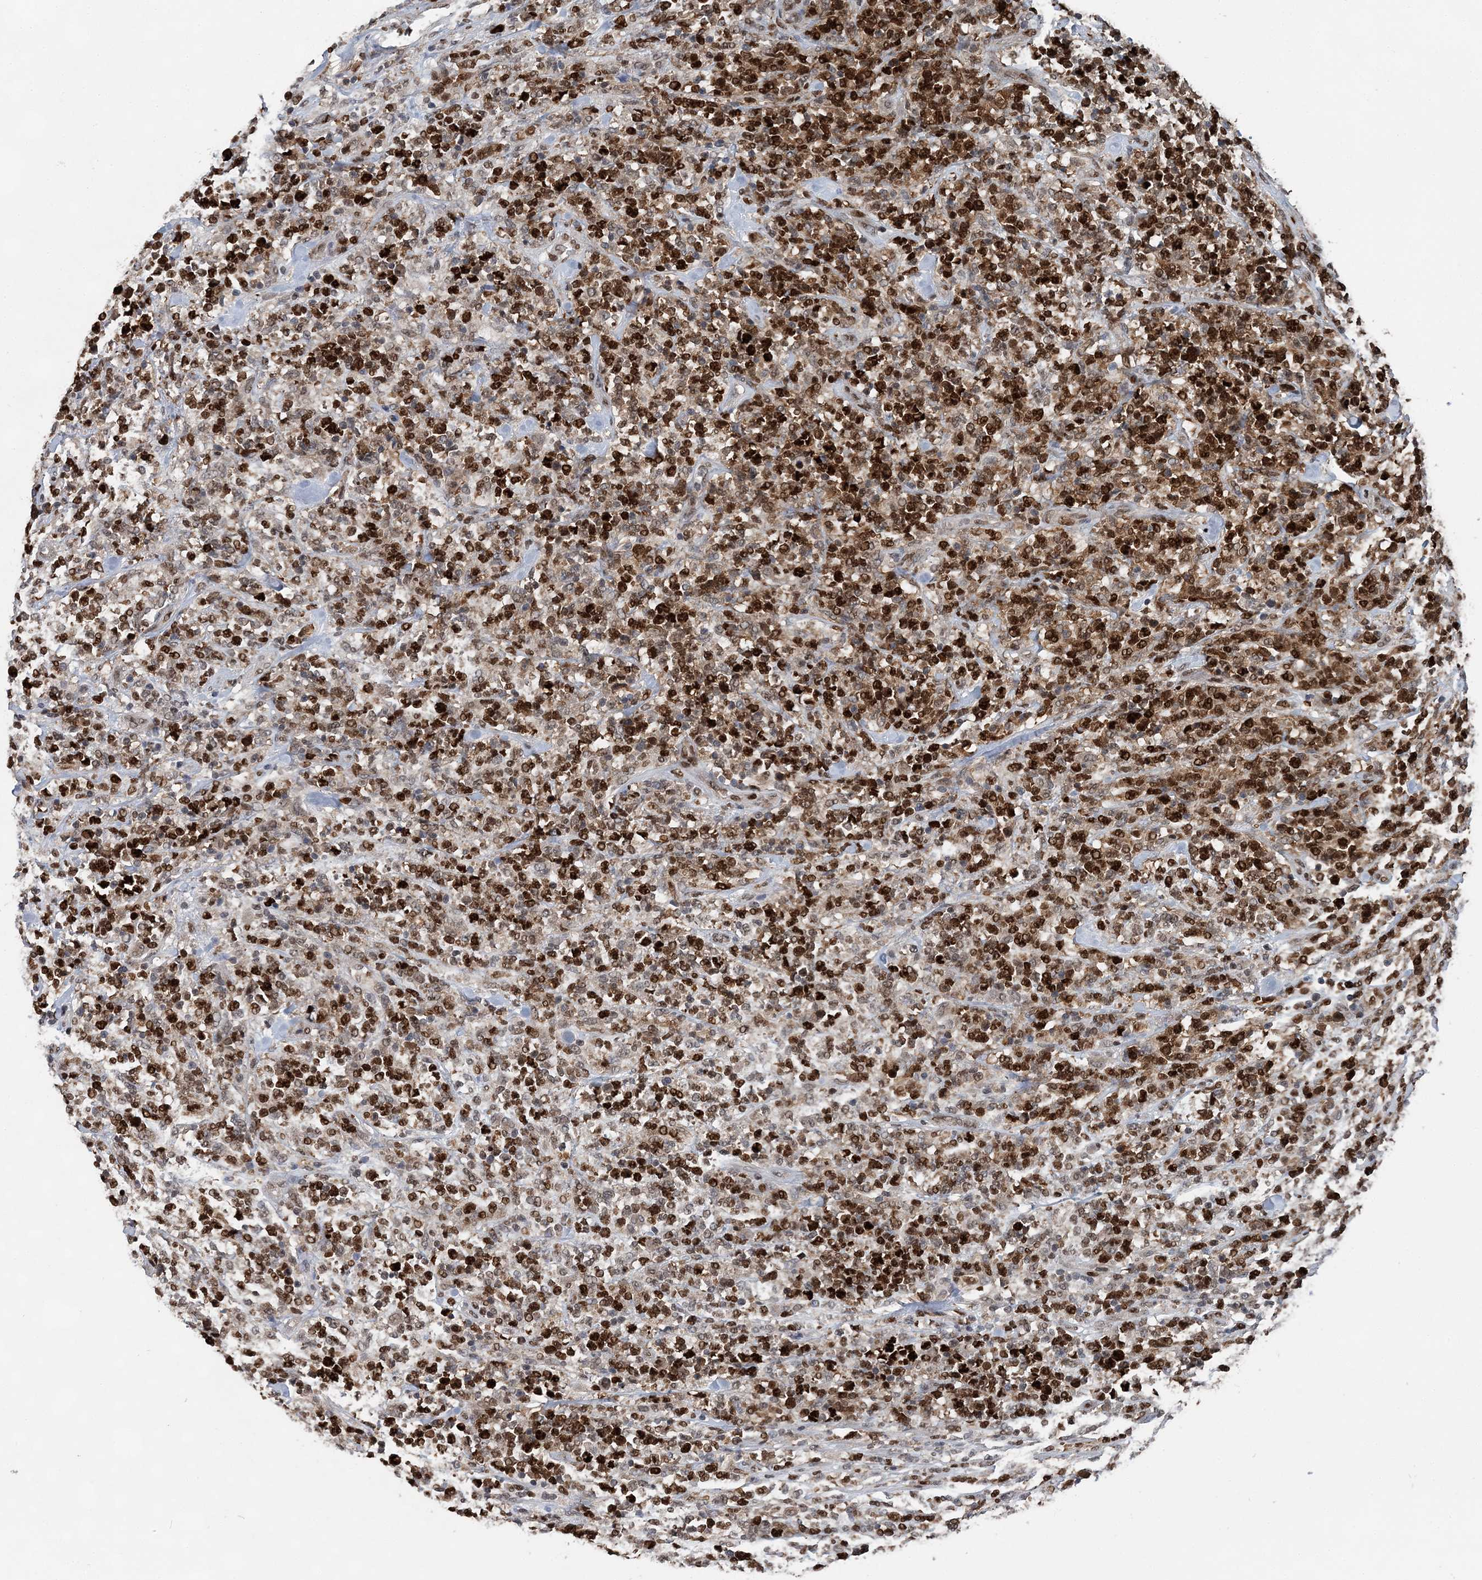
{"staining": {"intensity": "strong", "quantity": ">75%", "location": "nuclear"}, "tissue": "lymphoma", "cell_type": "Tumor cells", "image_type": "cancer", "snomed": [{"axis": "morphology", "description": "Malignant lymphoma, non-Hodgkin's type, High grade"}, {"axis": "topography", "description": "Soft tissue"}], "caption": "Lymphoma stained with immunohistochemistry (IHC) displays strong nuclear staining in approximately >75% of tumor cells. (DAB IHC with brightfield microscopy, high magnification).", "gene": "HAT1", "patient": {"sex": "male", "age": 18}}